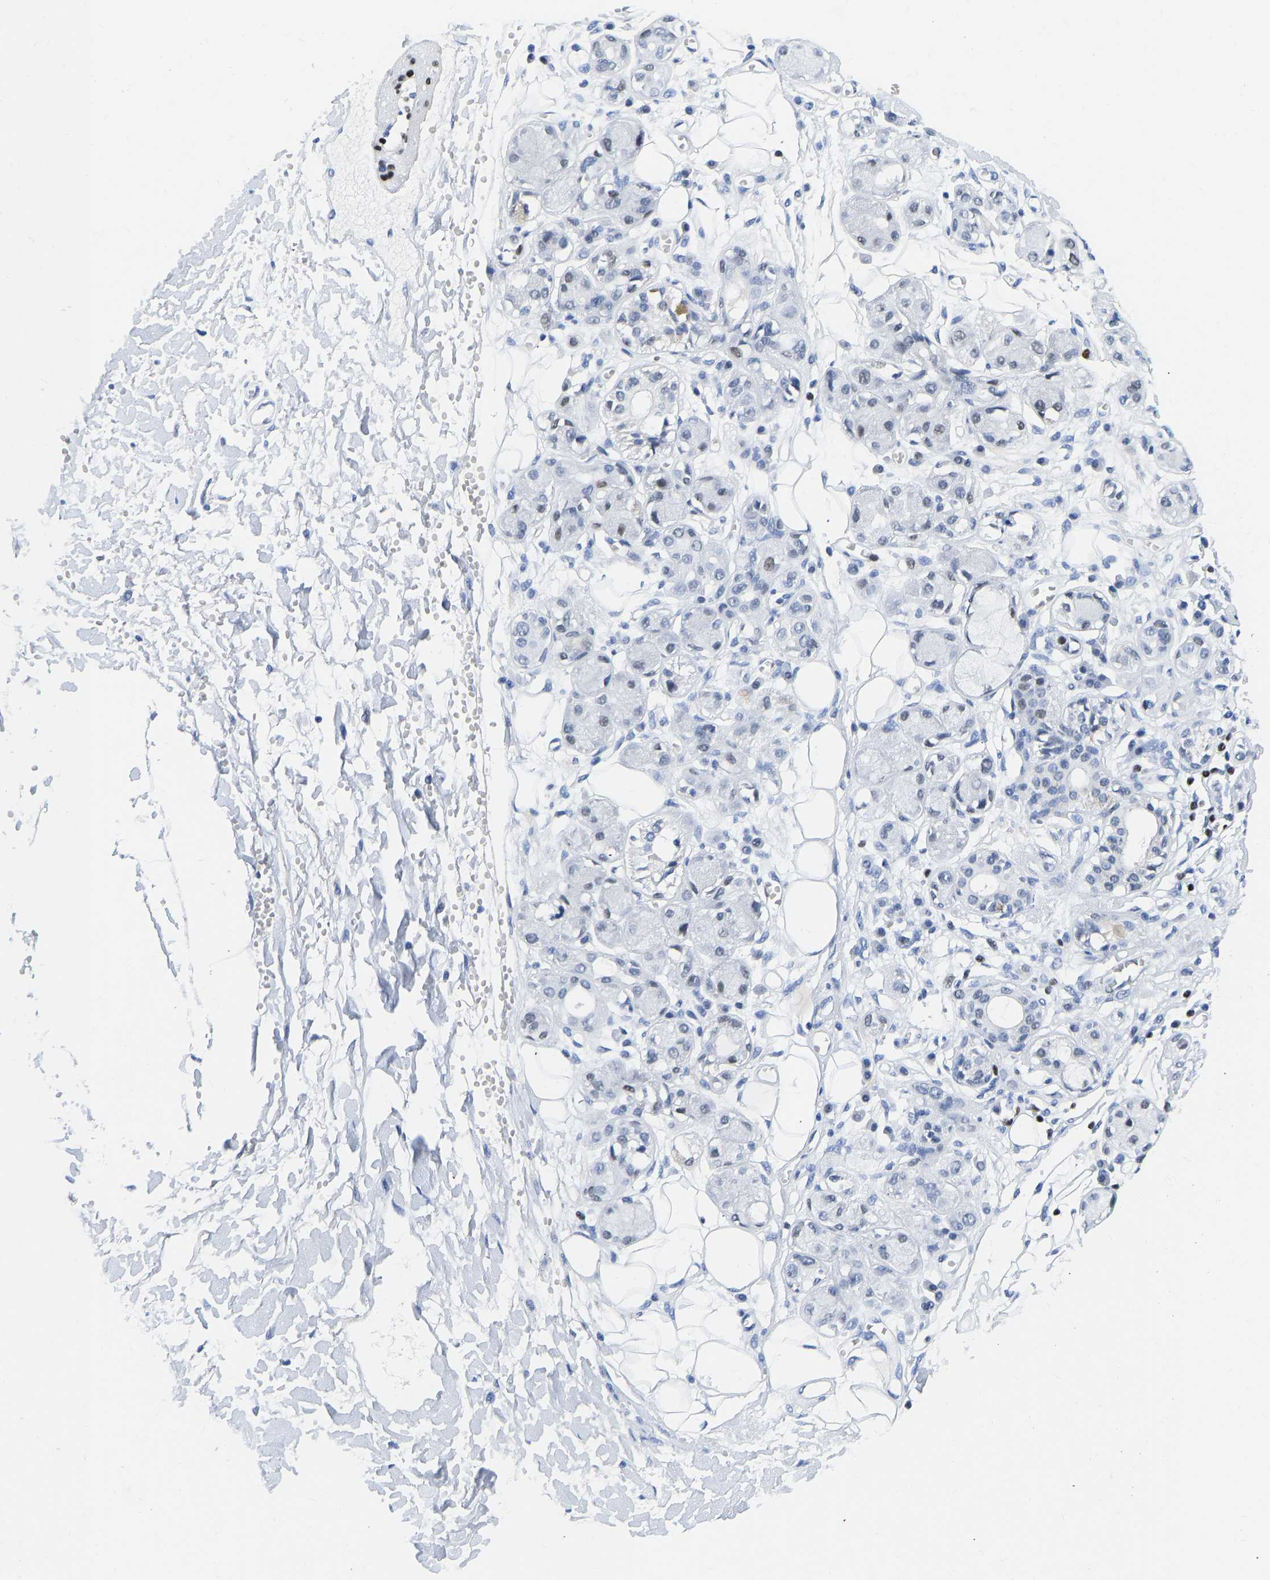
{"staining": {"intensity": "negative", "quantity": "none", "location": "none"}, "tissue": "adipose tissue", "cell_type": "Adipocytes", "image_type": "normal", "snomed": [{"axis": "morphology", "description": "Normal tissue, NOS"}, {"axis": "morphology", "description": "Inflammation, NOS"}, {"axis": "topography", "description": "Salivary gland"}, {"axis": "topography", "description": "Peripheral nerve tissue"}], "caption": "This is a histopathology image of IHC staining of normal adipose tissue, which shows no expression in adipocytes.", "gene": "TCF7", "patient": {"sex": "female", "age": 75}}